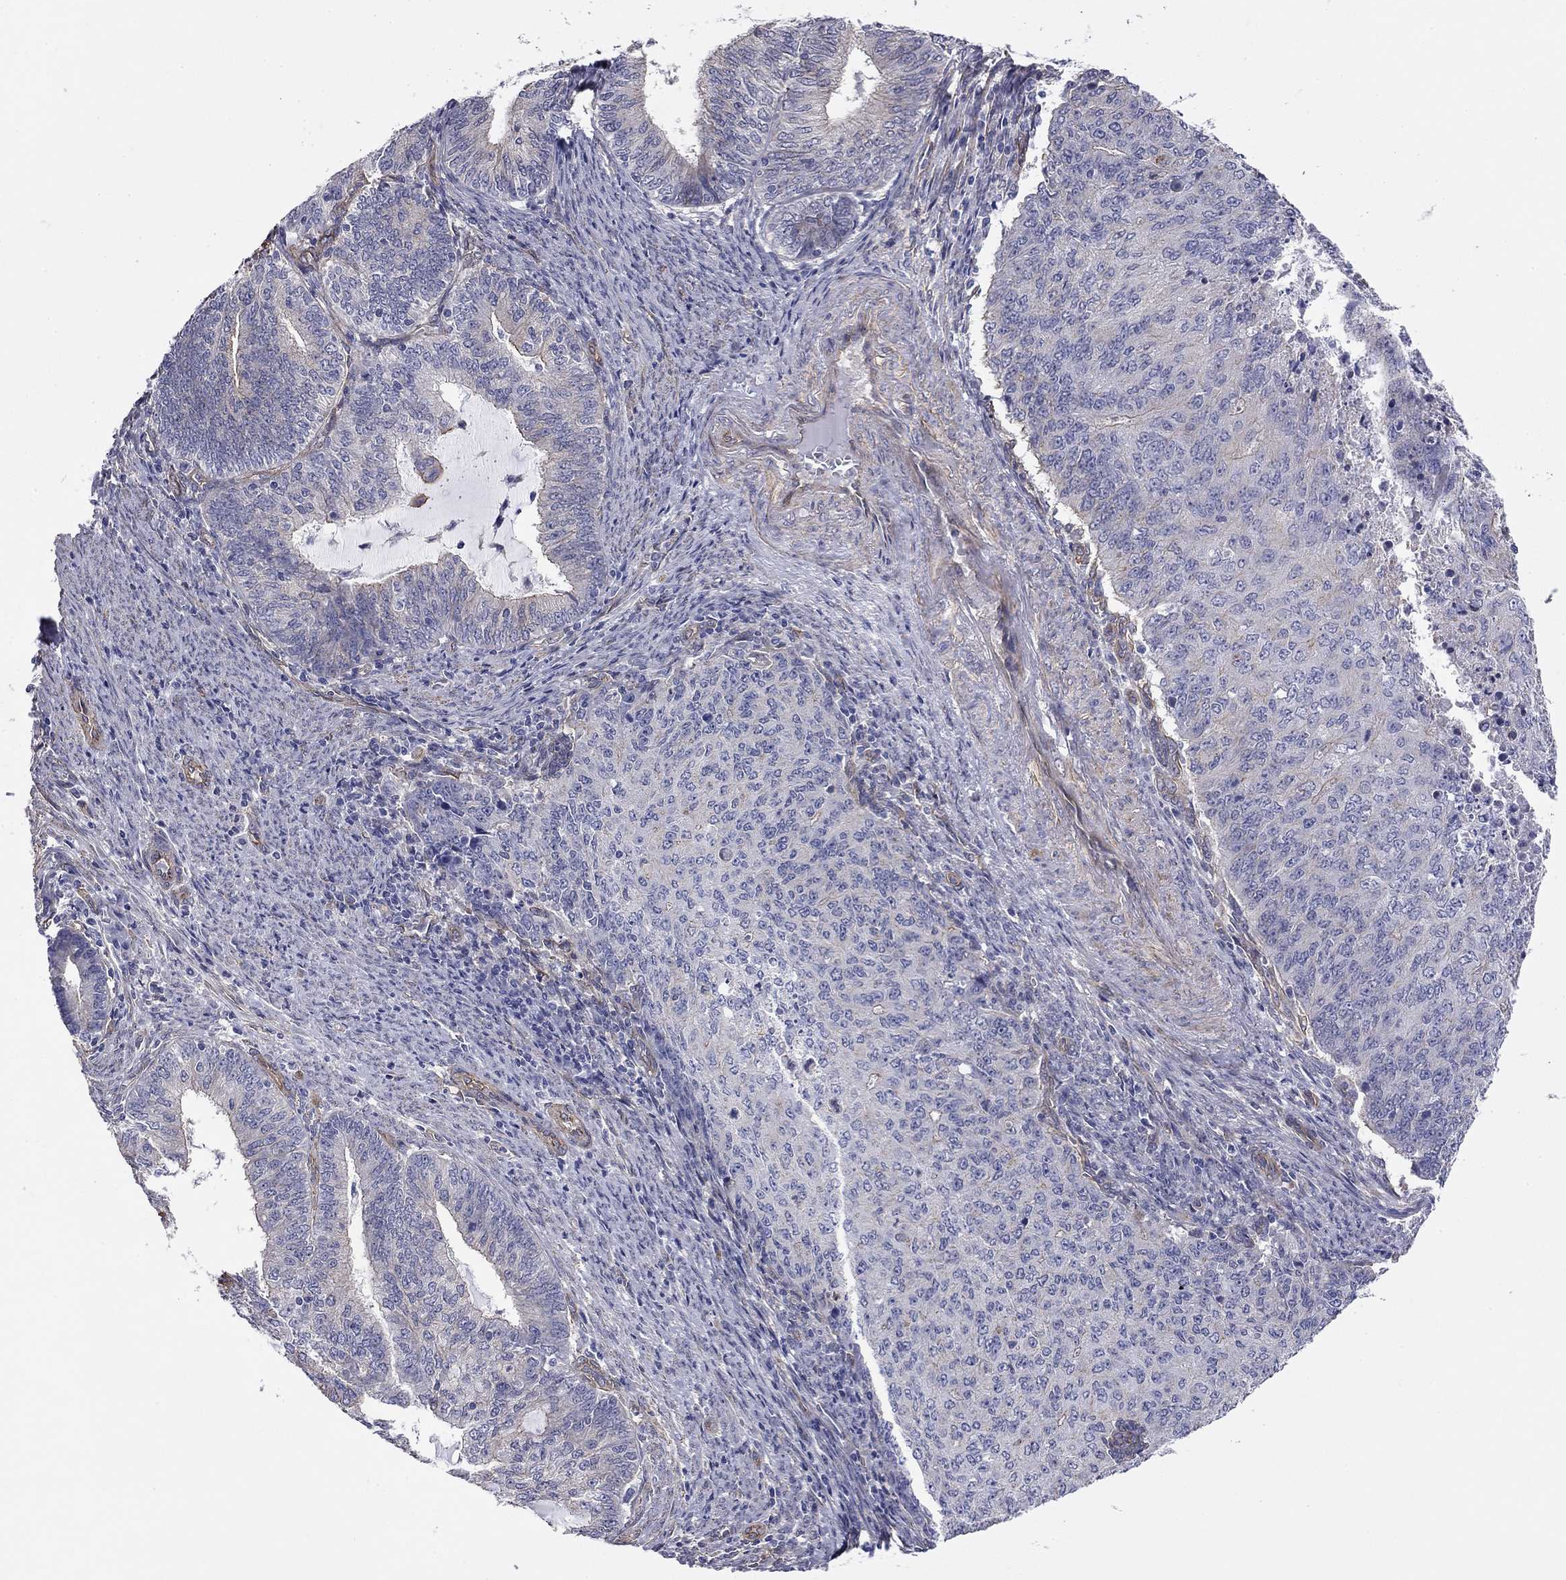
{"staining": {"intensity": "negative", "quantity": "none", "location": "none"}, "tissue": "endometrial cancer", "cell_type": "Tumor cells", "image_type": "cancer", "snomed": [{"axis": "morphology", "description": "Adenocarcinoma, NOS"}, {"axis": "topography", "description": "Endometrium"}], "caption": "This is a micrograph of immunohistochemistry staining of endometrial cancer (adenocarcinoma), which shows no positivity in tumor cells.", "gene": "TCHH", "patient": {"sex": "female", "age": 82}}